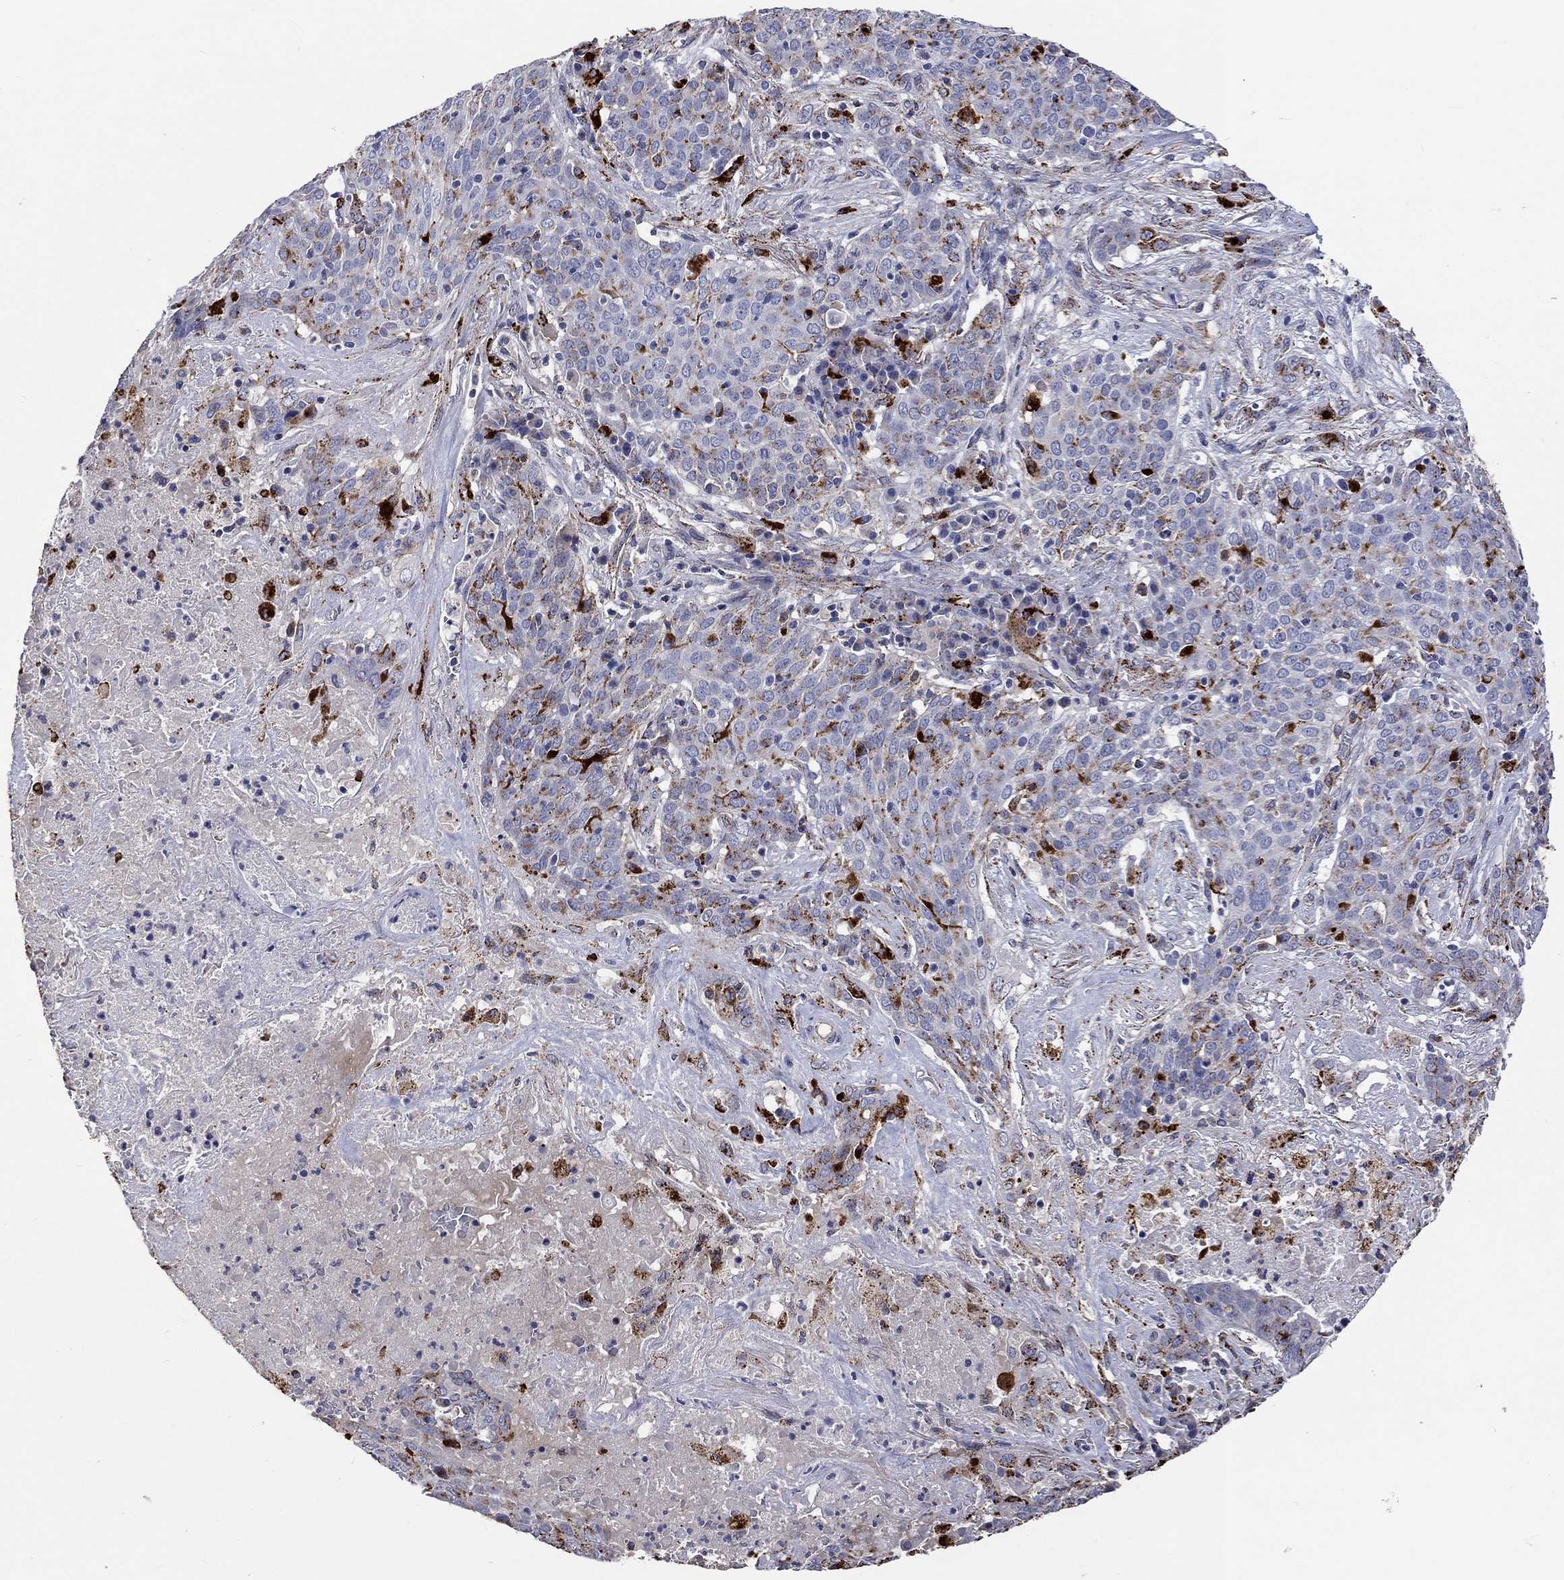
{"staining": {"intensity": "moderate", "quantity": "25%-75%", "location": "cytoplasmic/membranous"}, "tissue": "lung cancer", "cell_type": "Tumor cells", "image_type": "cancer", "snomed": [{"axis": "morphology", "description": "Squamous cell carcinoma, NOS"}, {"axis": "topography", "description": "Lung"}], "caption": "This photomicrograph exhibits lung cancer stained with IHC to label a protein in brown. The cytoplasmic/membranous of tumor cells show moderate positivity for the protein. Nuclei are counter-stained blue.", "gene": "CTSB", "patient": {"sex": "male", "age": 82}}